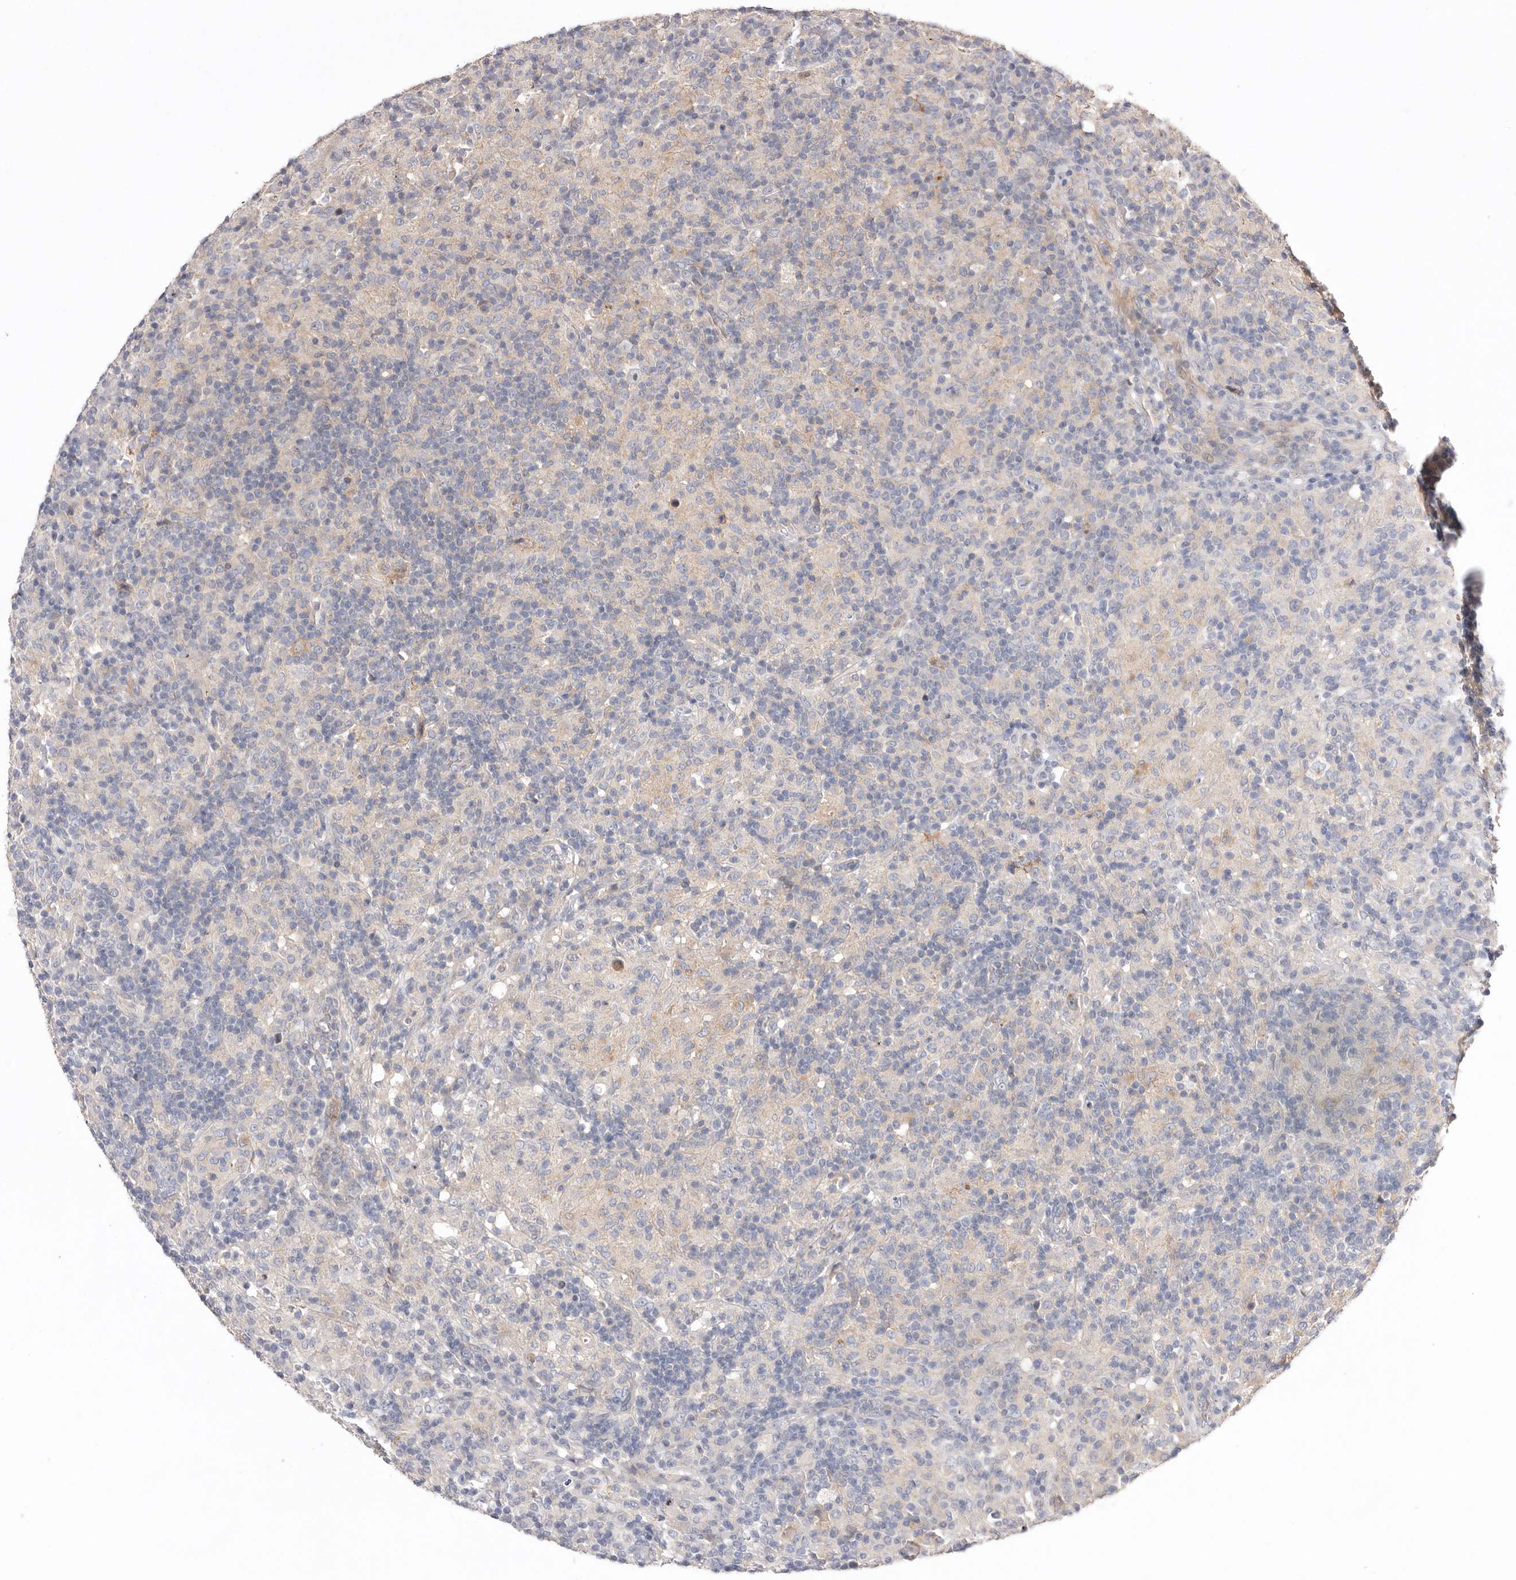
{"staining": {"intensity": "negative", "quantity": "none", "location": "none"}, "tissue": "lymphoma", "cell_type": "Tumor cells", "image_type": "cancer", "snomed": [{"axis": "morphology", "description": "Hodgkin's disease, NOS"}, {"axis": "topography", "description": "Lymph node"}], "caption": "There is no significant staining in tumor cells of Hodgkin's disease.", "gene": "RWDD1", "patient": {"sex": "male", "age": 70}}